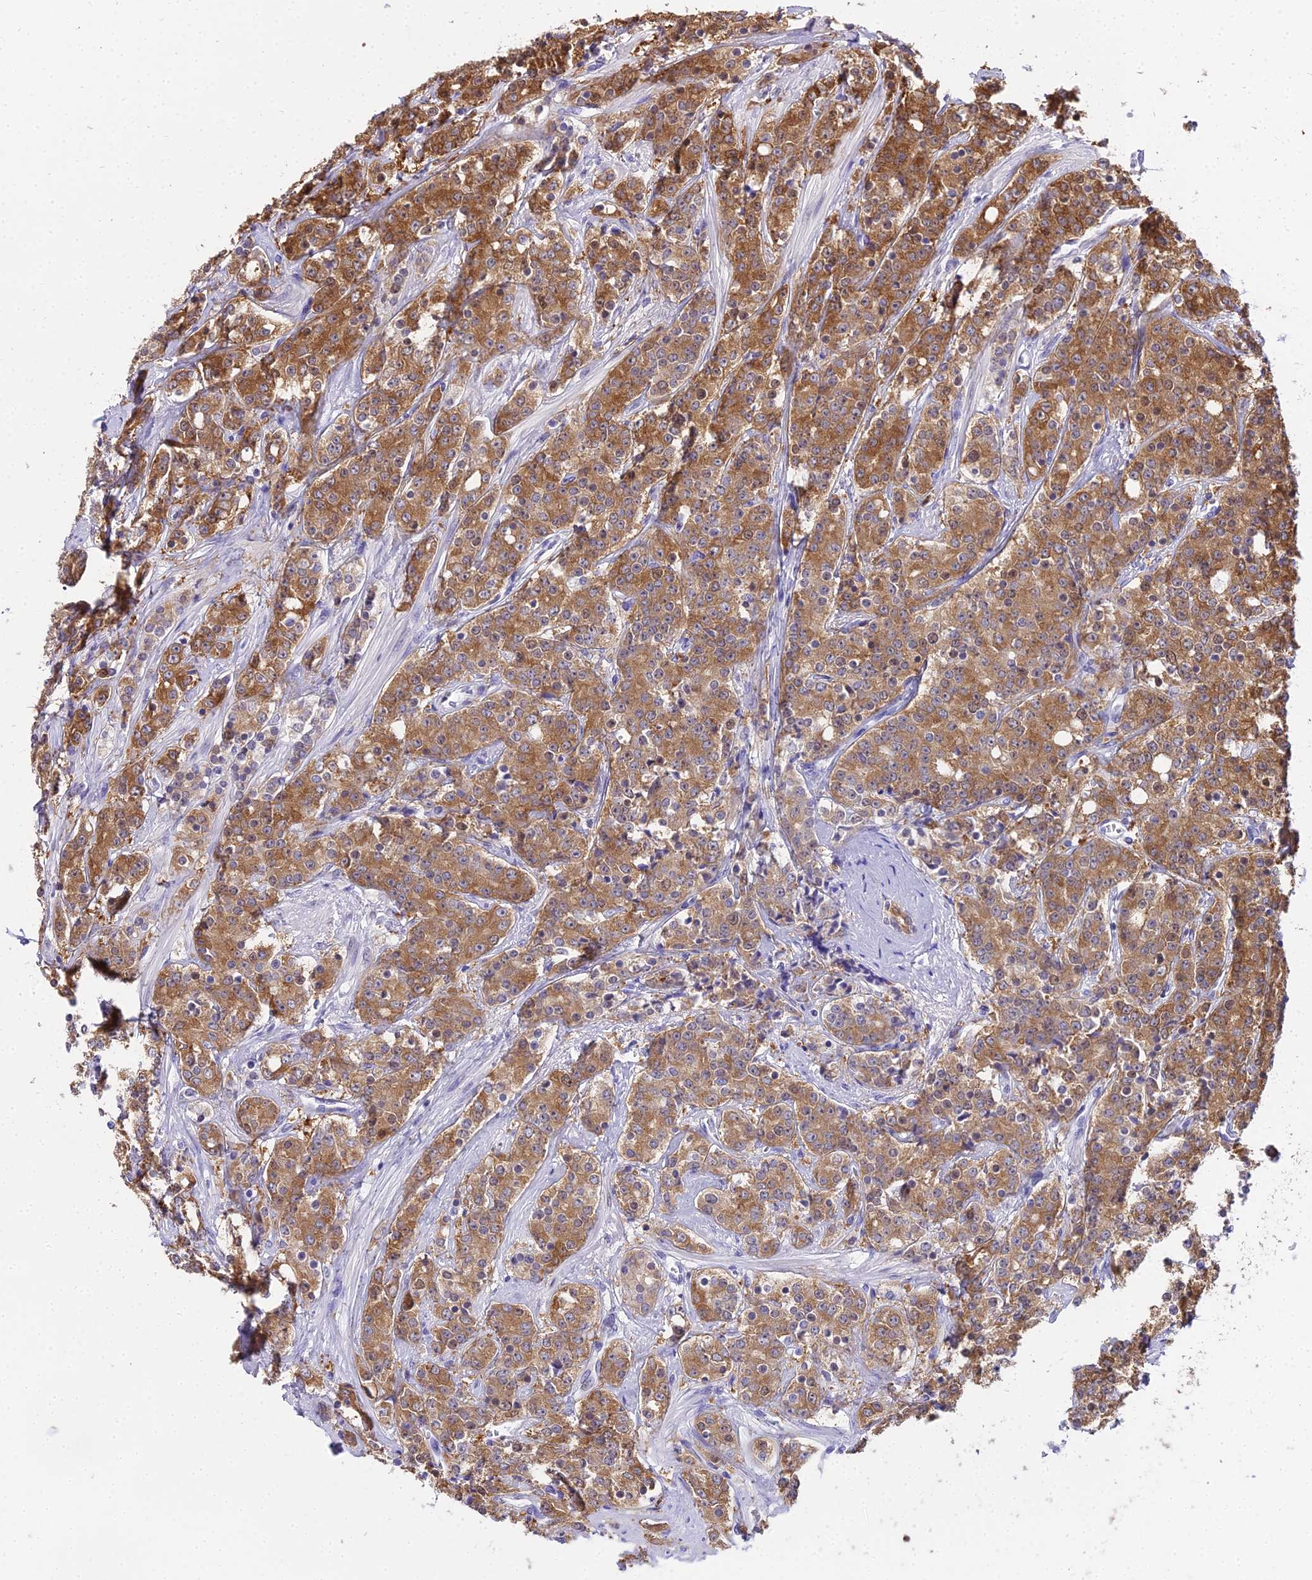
{"staining": {"intensity": "moderate", "quantity": ">75%", "location": "cytoplasmic/membranous"}, "tissue": "prostate cancer", "cell_type": "Tumor cells", "image_type": "cancer", "snomed": [{"axis": "morphology", "description": "Adenocarcinoma, High grade"}, {"axis": "topography", "description": "Prostate"}], "caption": "This is an image of immunohistochemistry (IHC) staining of prostate adenocarcinoma (high-grade), which shows moderate expression in the cytoplasmic/membranous of tumor cells.", "gene": "MAT2A", "patient": {"sex": "male", "age": 62}}